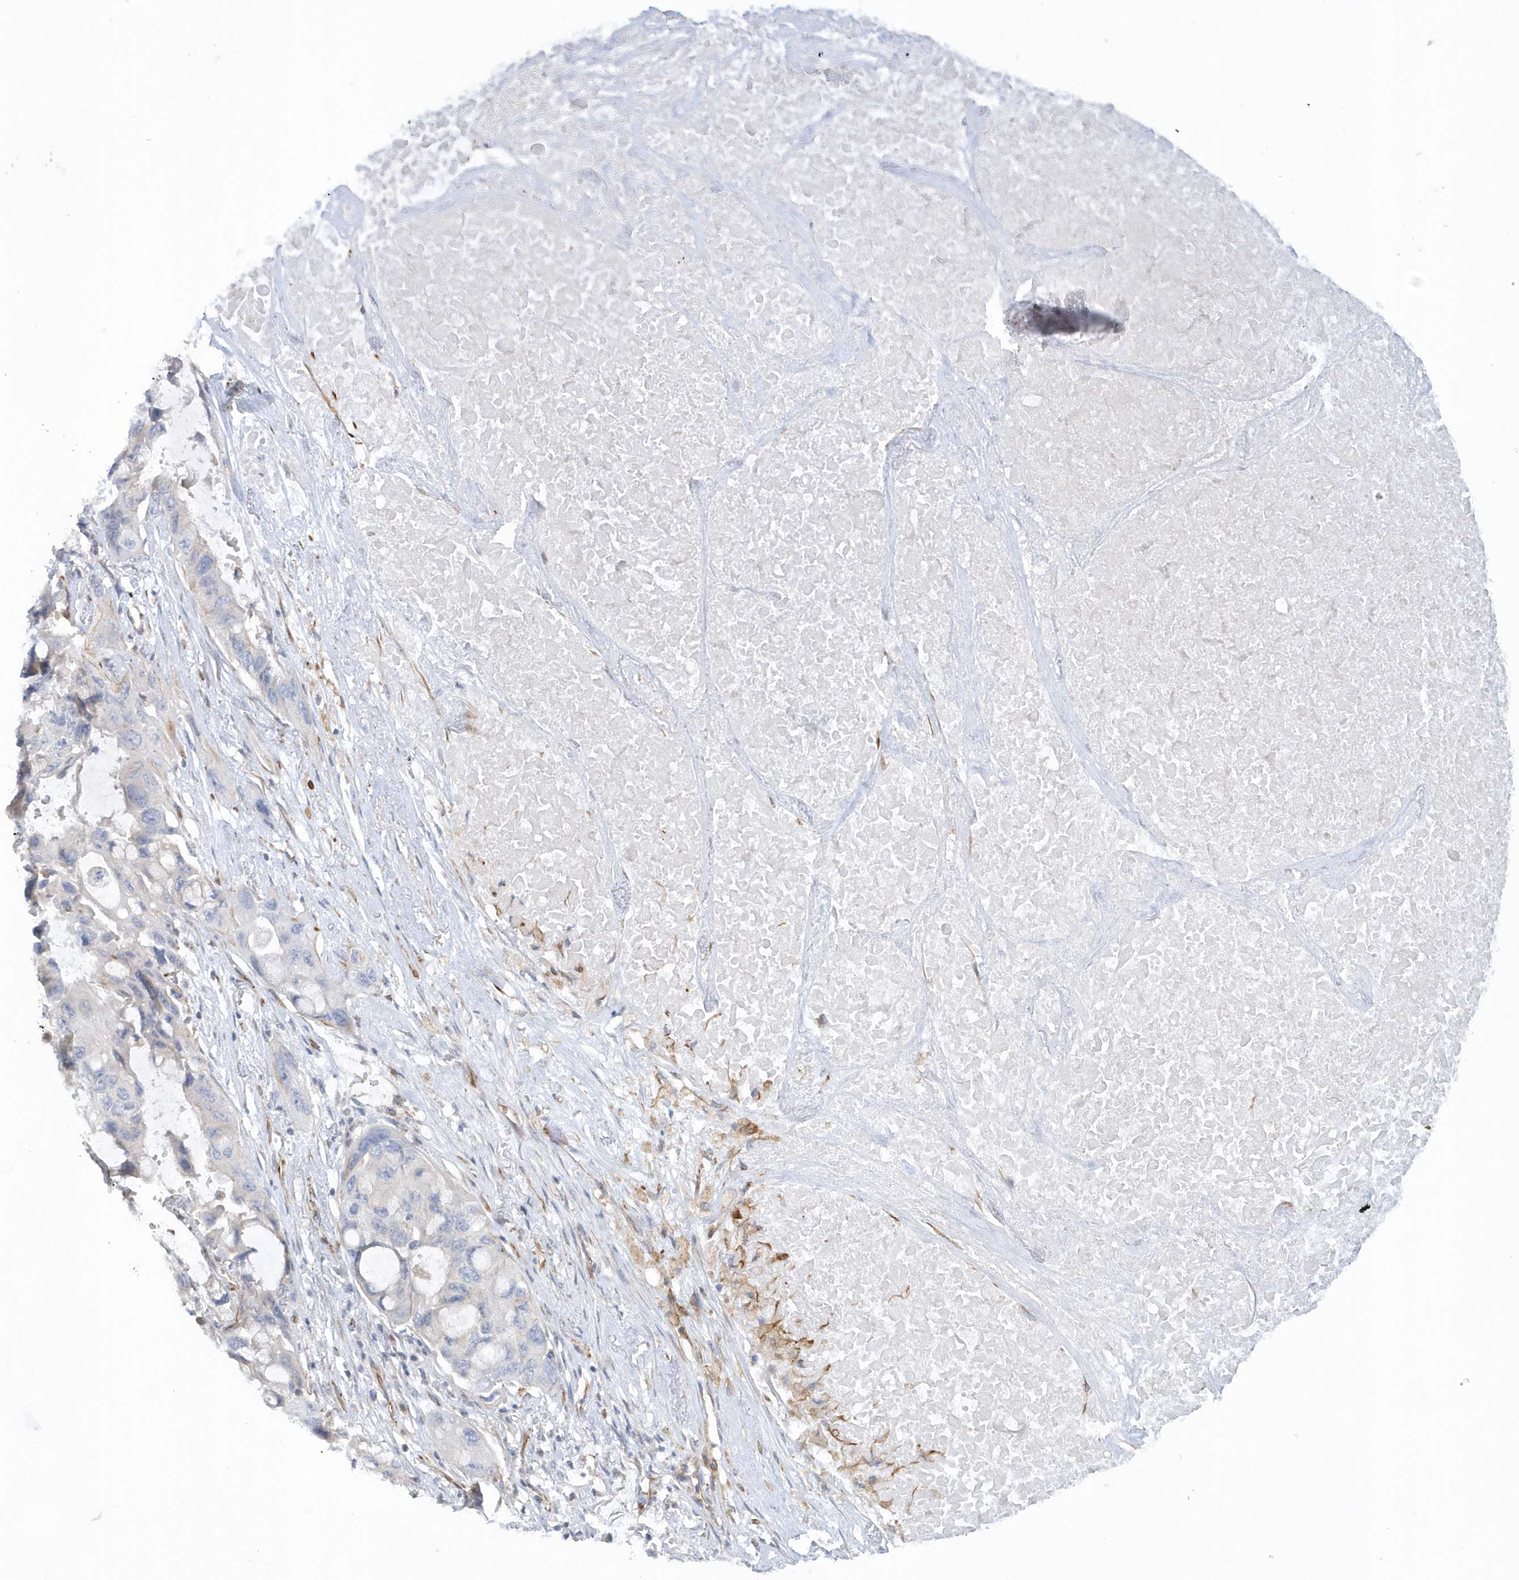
{"staining": {"intensity": "negative", "quantity": "none", "location": "none"}, "tissue": "lung cancer", "cell_type": "Tumor cells", "image_type": "cancer", "snomed": [{"axis": "morphology", "description": "Squamous cell carcinoma, NOS"}, {"axis": "topography", "description": "Lung"}], "caption": "Immunohistochemistry of human squamous cell carcinoma (lung) reveals no staining in tumor cells.", "gene": "RAB17", "patient": {"sex": "female", "age": 73}}